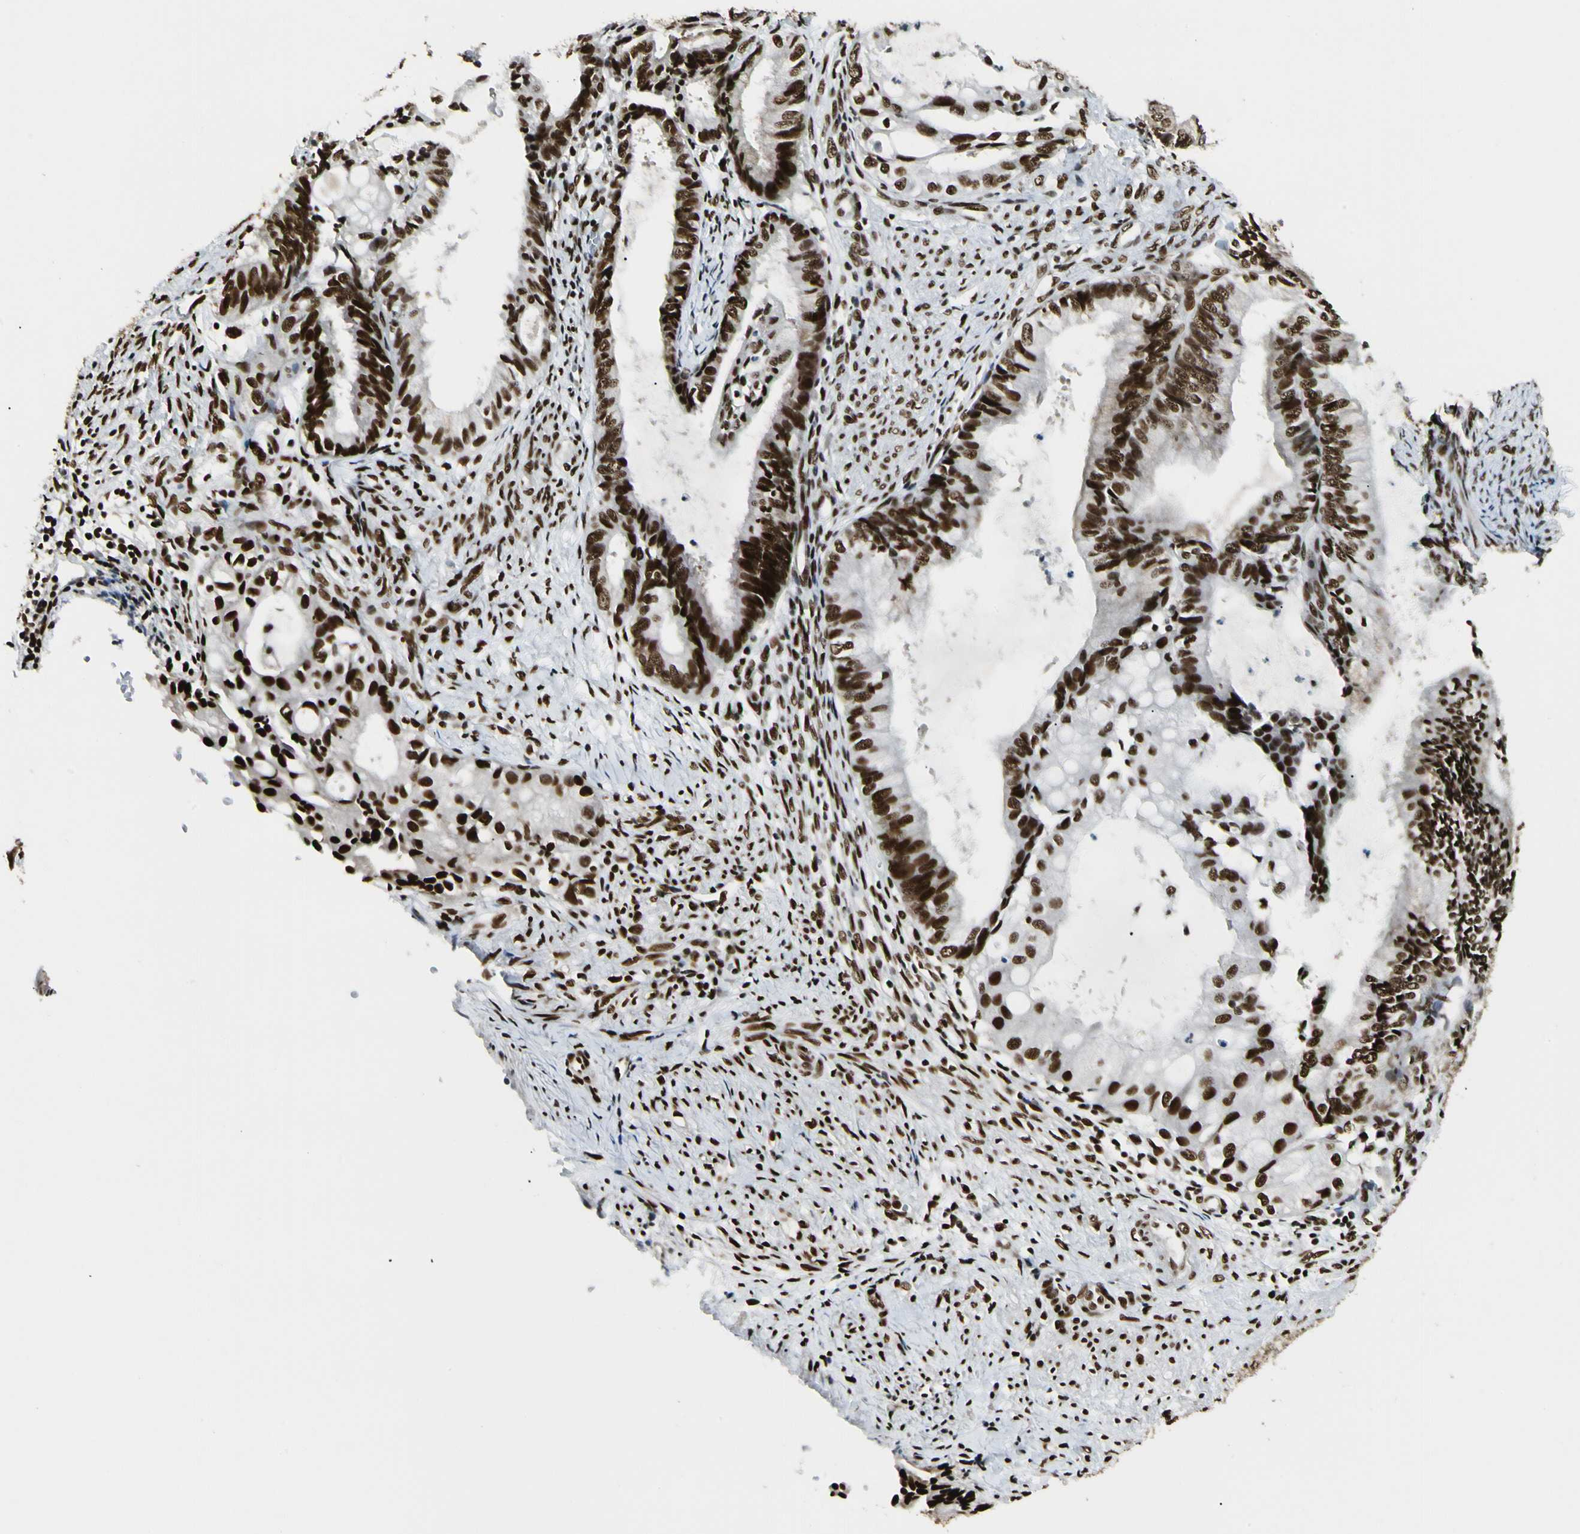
{"staining": {"intensity": "strong", "quantity": ">75%", "location": "nuclear"}, "tissue": "endometrial cancer", "cell_type": "Tumor cells", "image_type": "cancer", "snomed": [{"axis": "morphology", "description": "Adenocarcinoma, NOS"}, {"axis": "topography", "description": "Endometrium"}], "caption": "IHC micrograph of neoplastic tissue: human endometrial adenocarcinoma stained using IHC exhibits high levels of strong protein expression localized specifically in the nuclear of tumor cells, appearing as a nuclear brown color.", "gene": "FUS", "patient": {"sex": "female", "age": 86}}